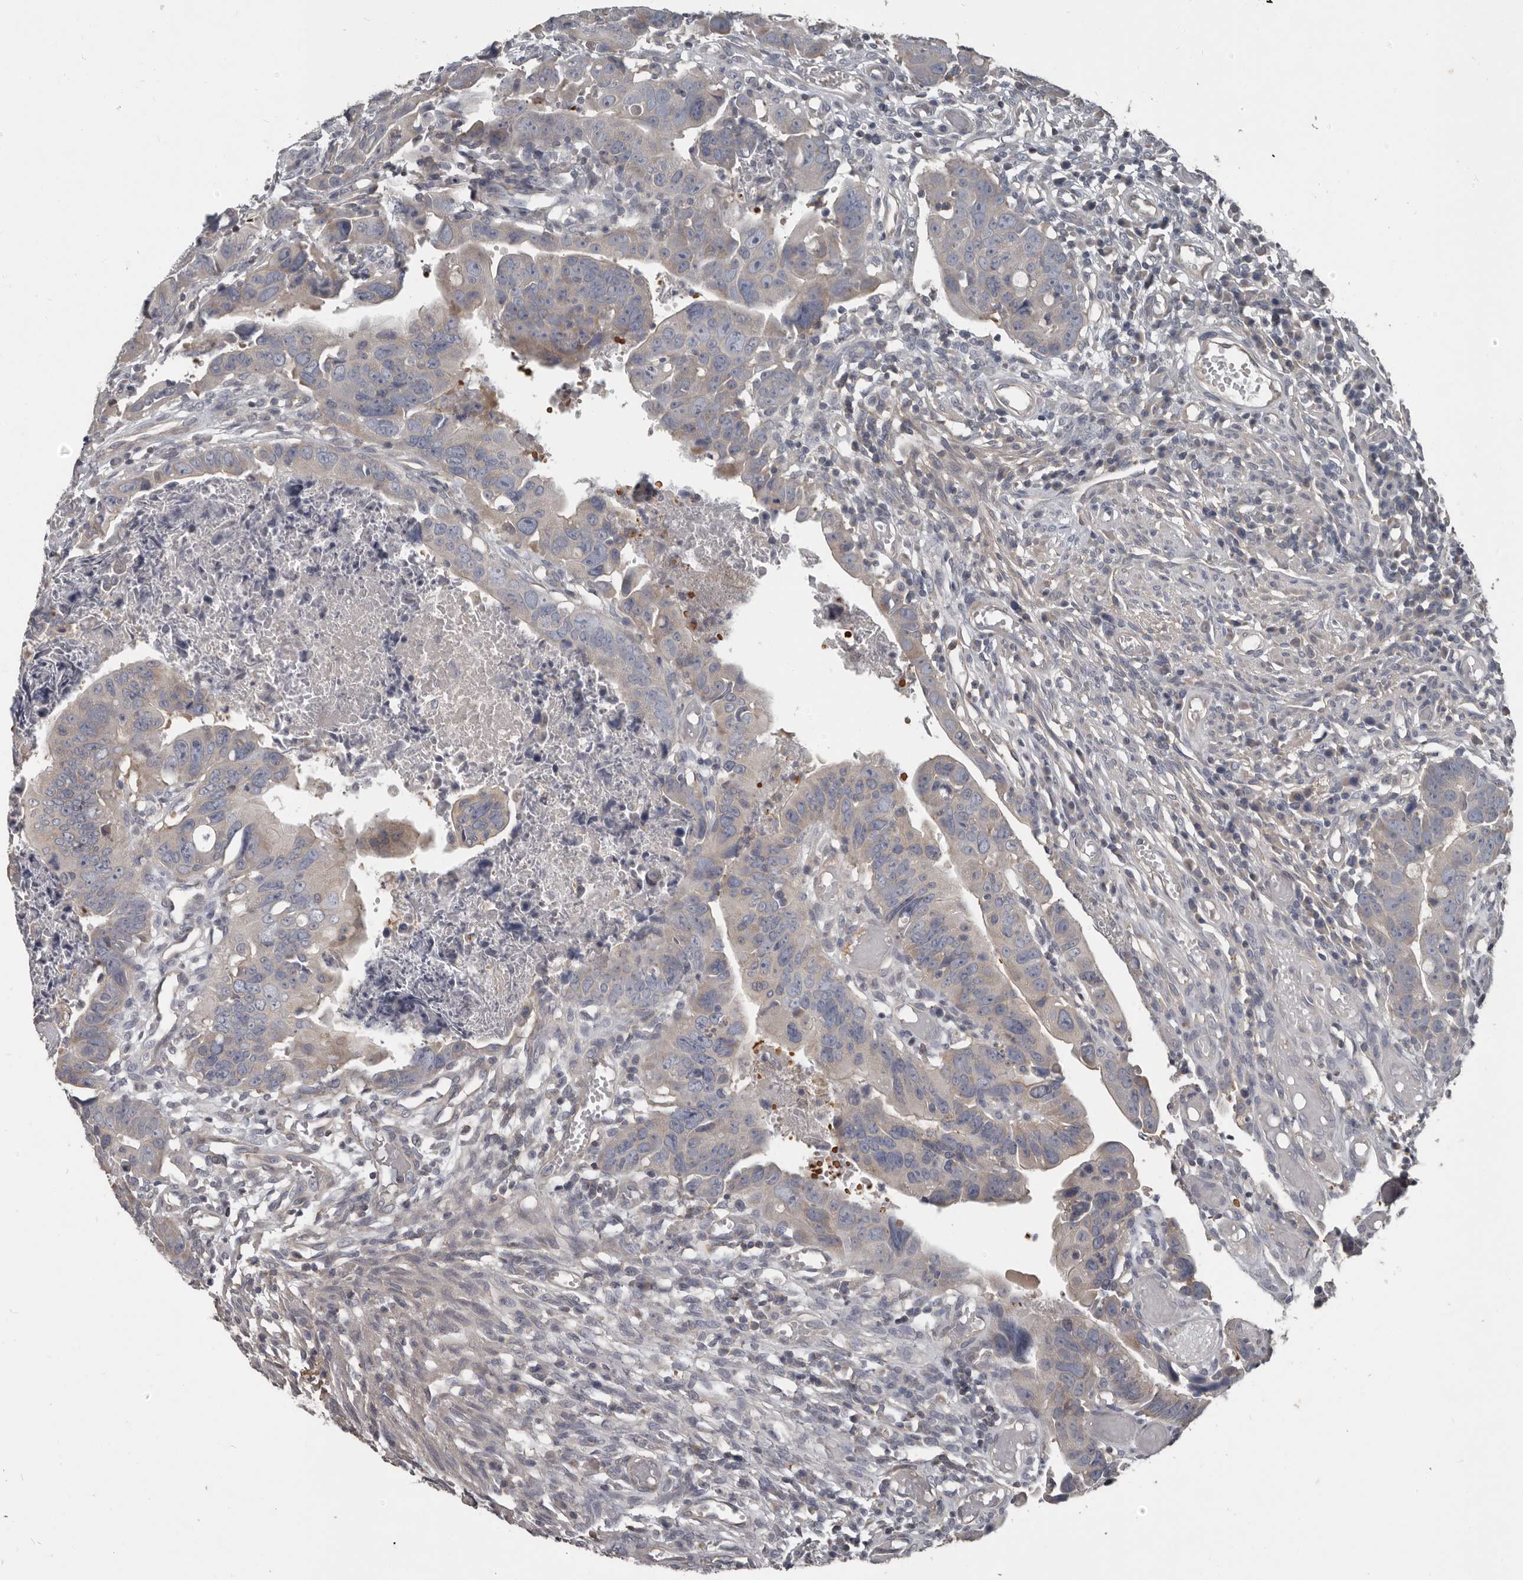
{"staining": {"intensity": "negative", "quantity": "none", "location": "none"}, "tissue": "colorectal cancer", "cell_type": "Tumor cells", "image_type": "cancer", "snomed": [{"axis": "morphology", "description": "Adenocarcinoma, NOS"}, {"axis": "topography", "description": "Rectum"}], "caption": "Histopathology image shows no protein expression in tumor cells of colorectal cancer (adenocarcinoma) tissue.", "gene": "CA6", "patient": {"sex": "female", "age": 65}}